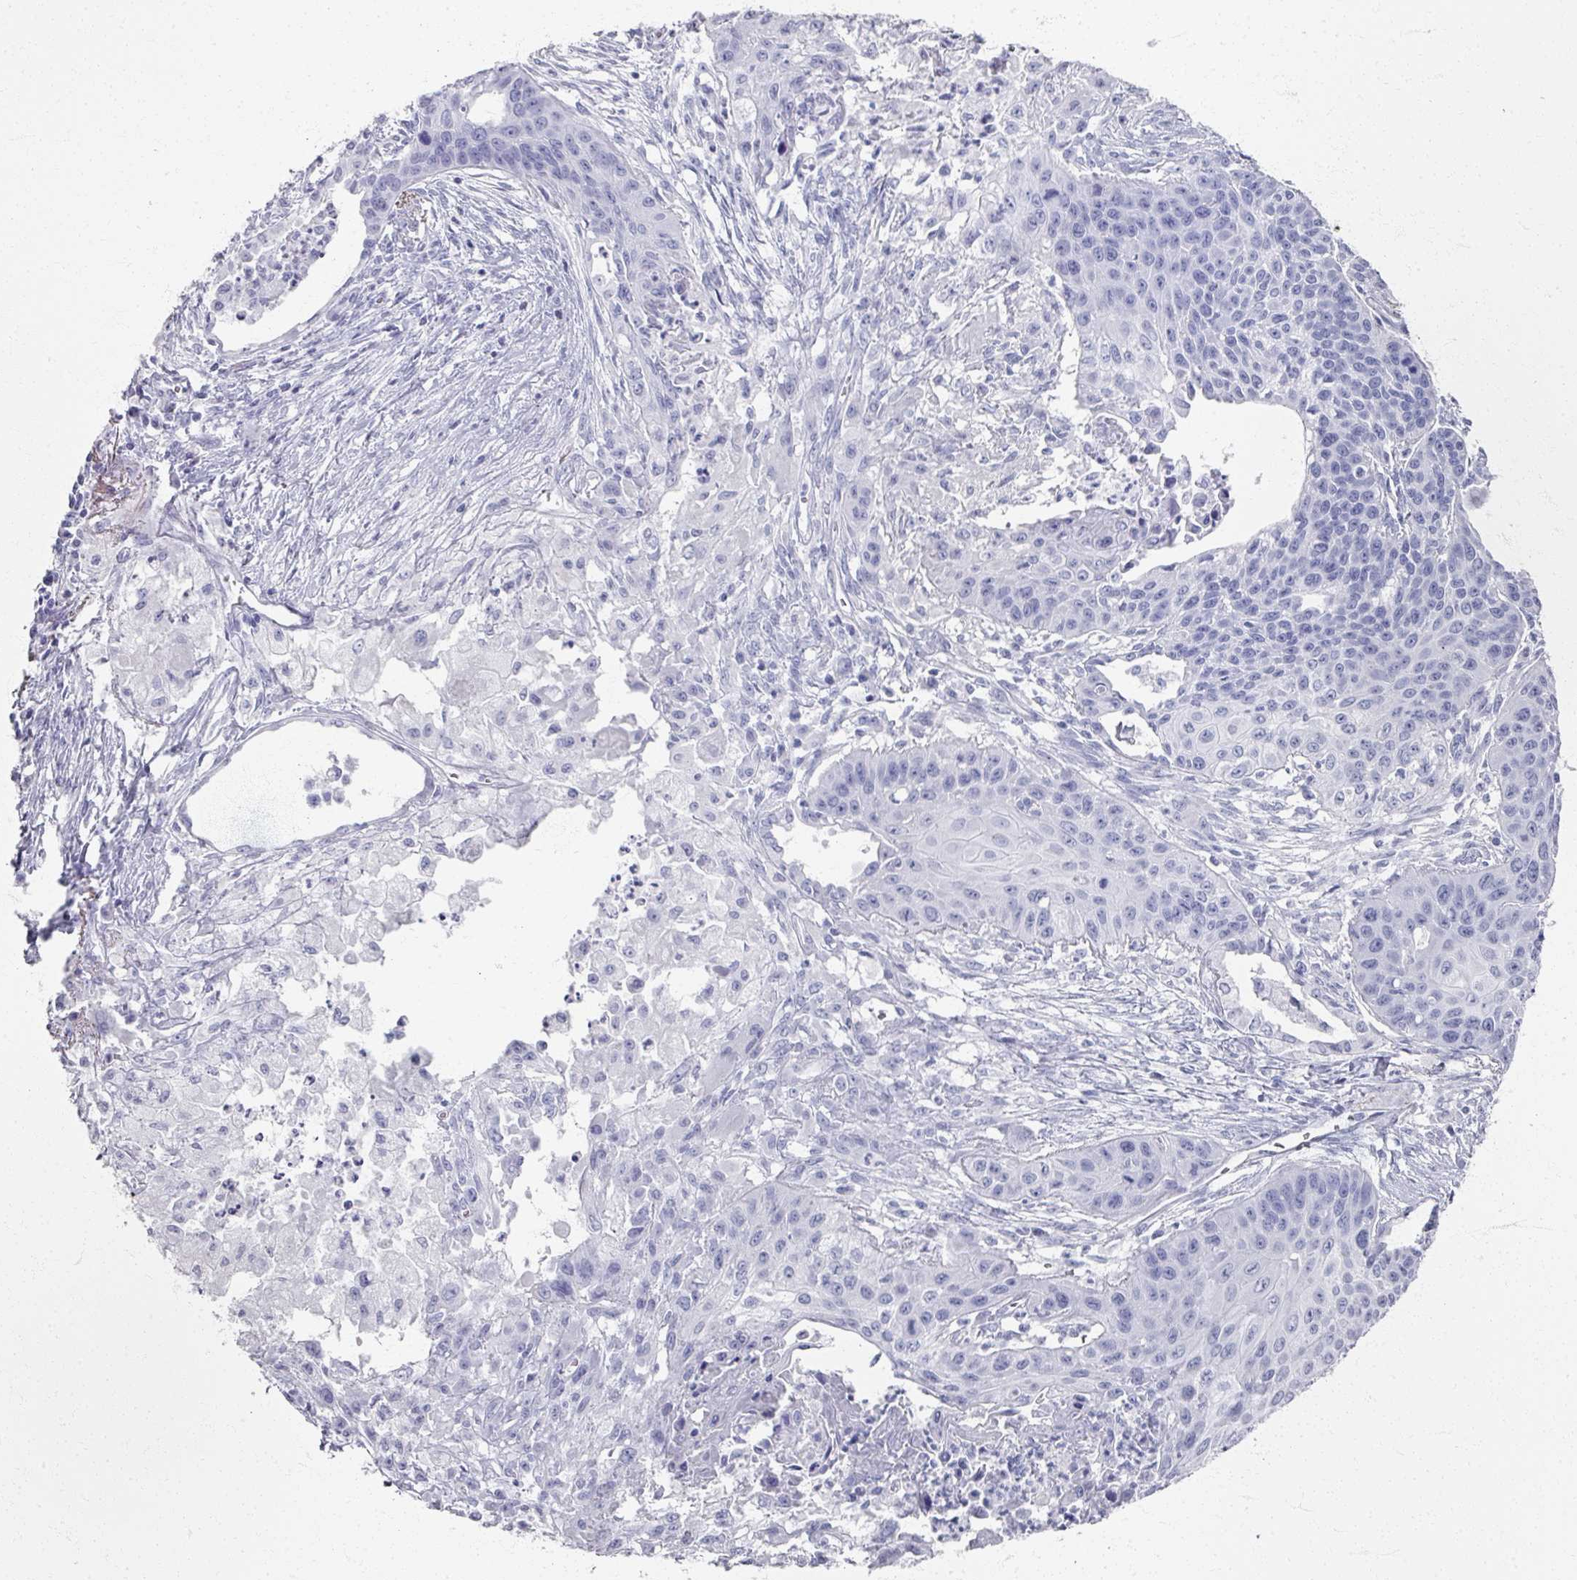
{"staining": {"intensity": "negative", "quantity": "none", "location": "none"}, "tissue": "lung cancer", "cell_type": "Tumor cells", "image_type": "cancer", "snomed": [{"axis": "morphology", "description": "Squamous cell carcinoma, NOS"}, {"axis": "topography", "description": "Lung"}], "caption": "A micrograph of human lung squamous cell carcinoma is negative for staining in tumor cells.", "gene": "PSKH1", "patient": {"sex": "male", "age": 71}}